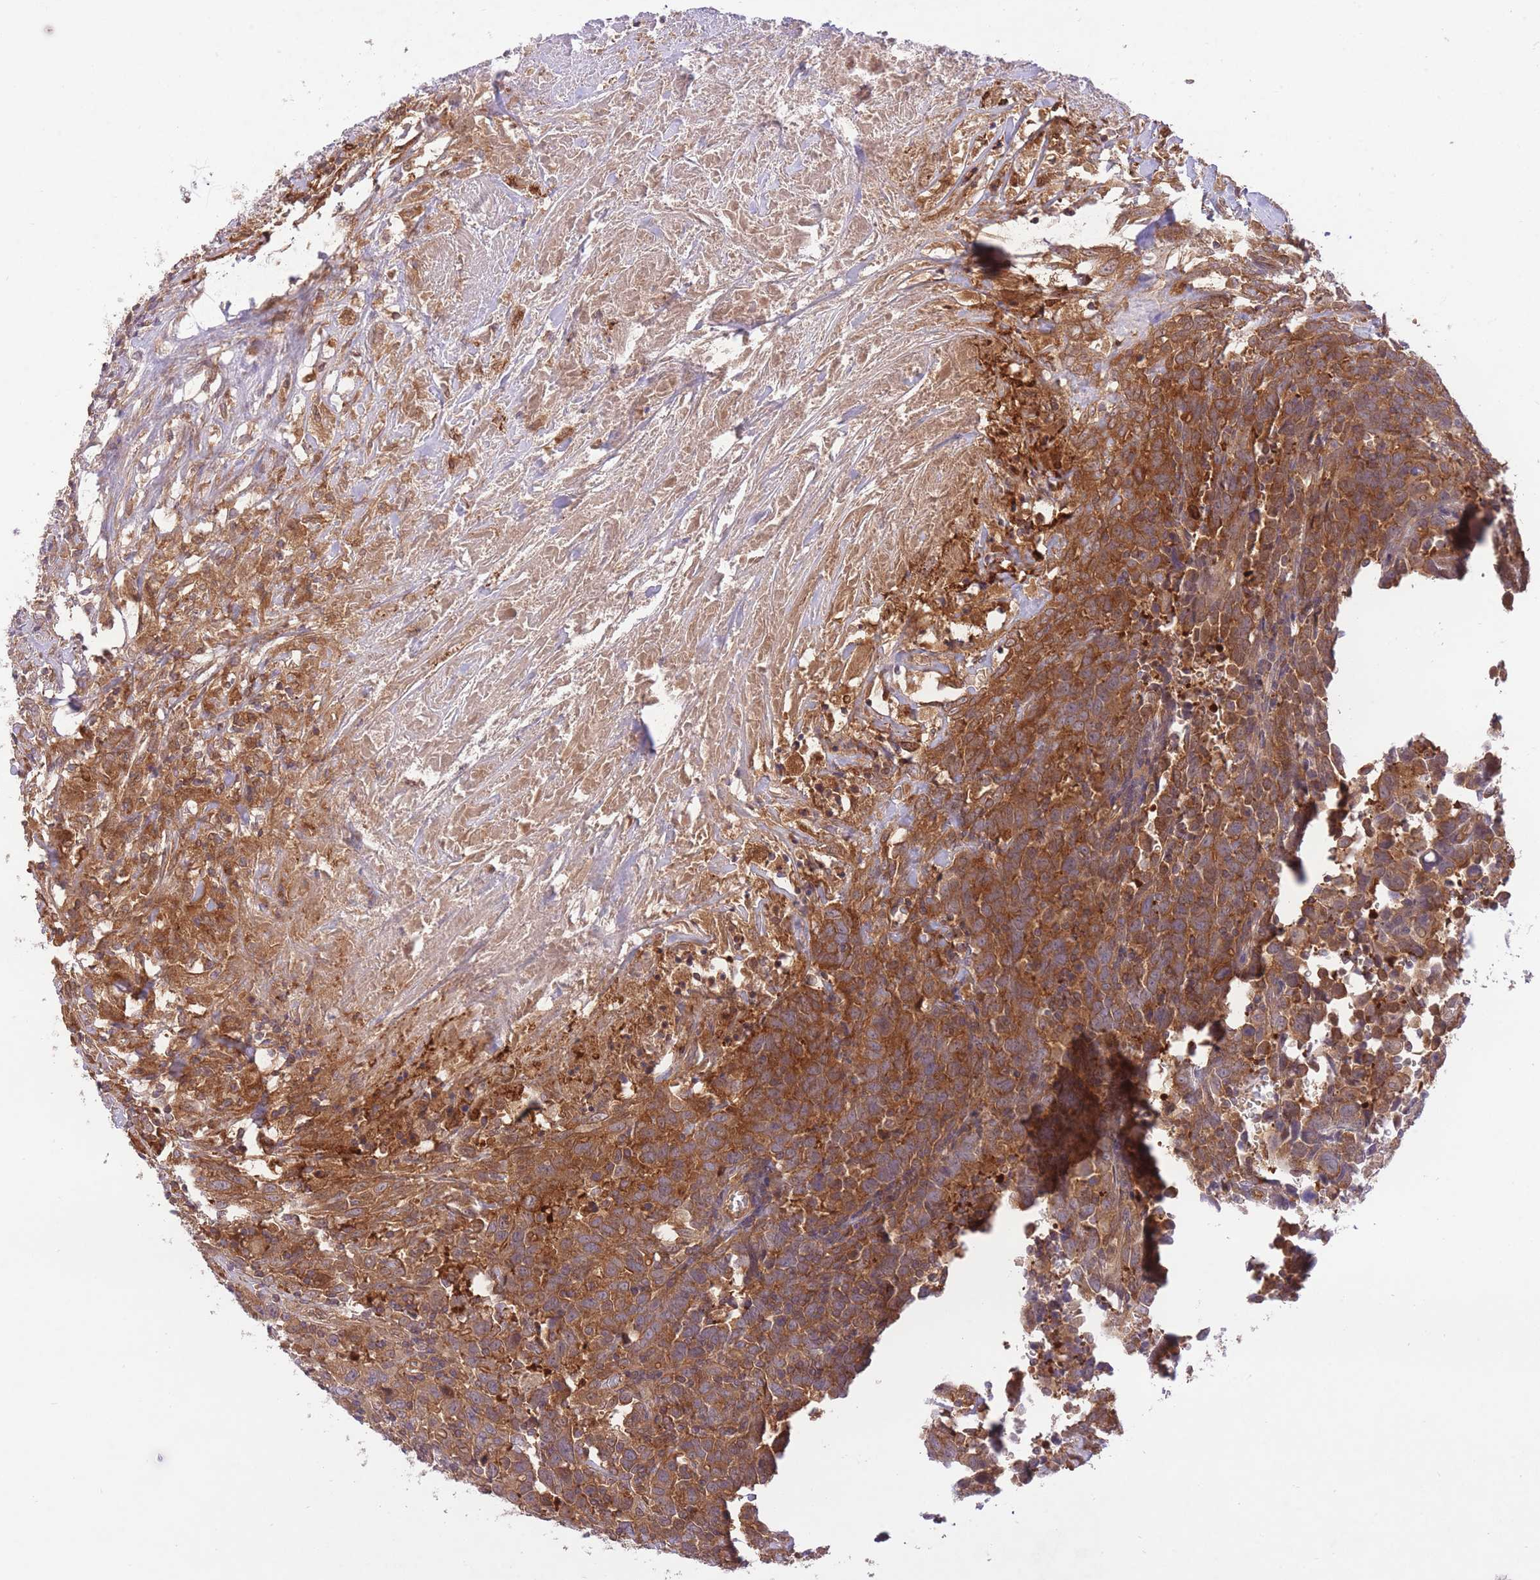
{"staining": {"intensity": "strong", "quantity": ">75%", "location": "cytoplasmic/membranous"}, "tissue": "urothelial cancer", "cell_type": "Tumor cells", "image_type": "cancer", "snomed": [{"axis": "morphology", "description": "Urothelial carcinoma, High grade"}, {"axis": "topography", "description": "Urinary bladder"}], "caption": "Immunohistochemistry (IHC) image of neoplastic tissue: urothelial carcinoma (high-grade) stained using immunohistochemistry (IHC) exhibits high levels of strong protein expression localized specifically in the cytoplasmic/membranous of tumor cells, appearing as a cytoplasmic/membranous brown color.", "gene": "PREP", "patient": {"sex": "male", "age": 61}}